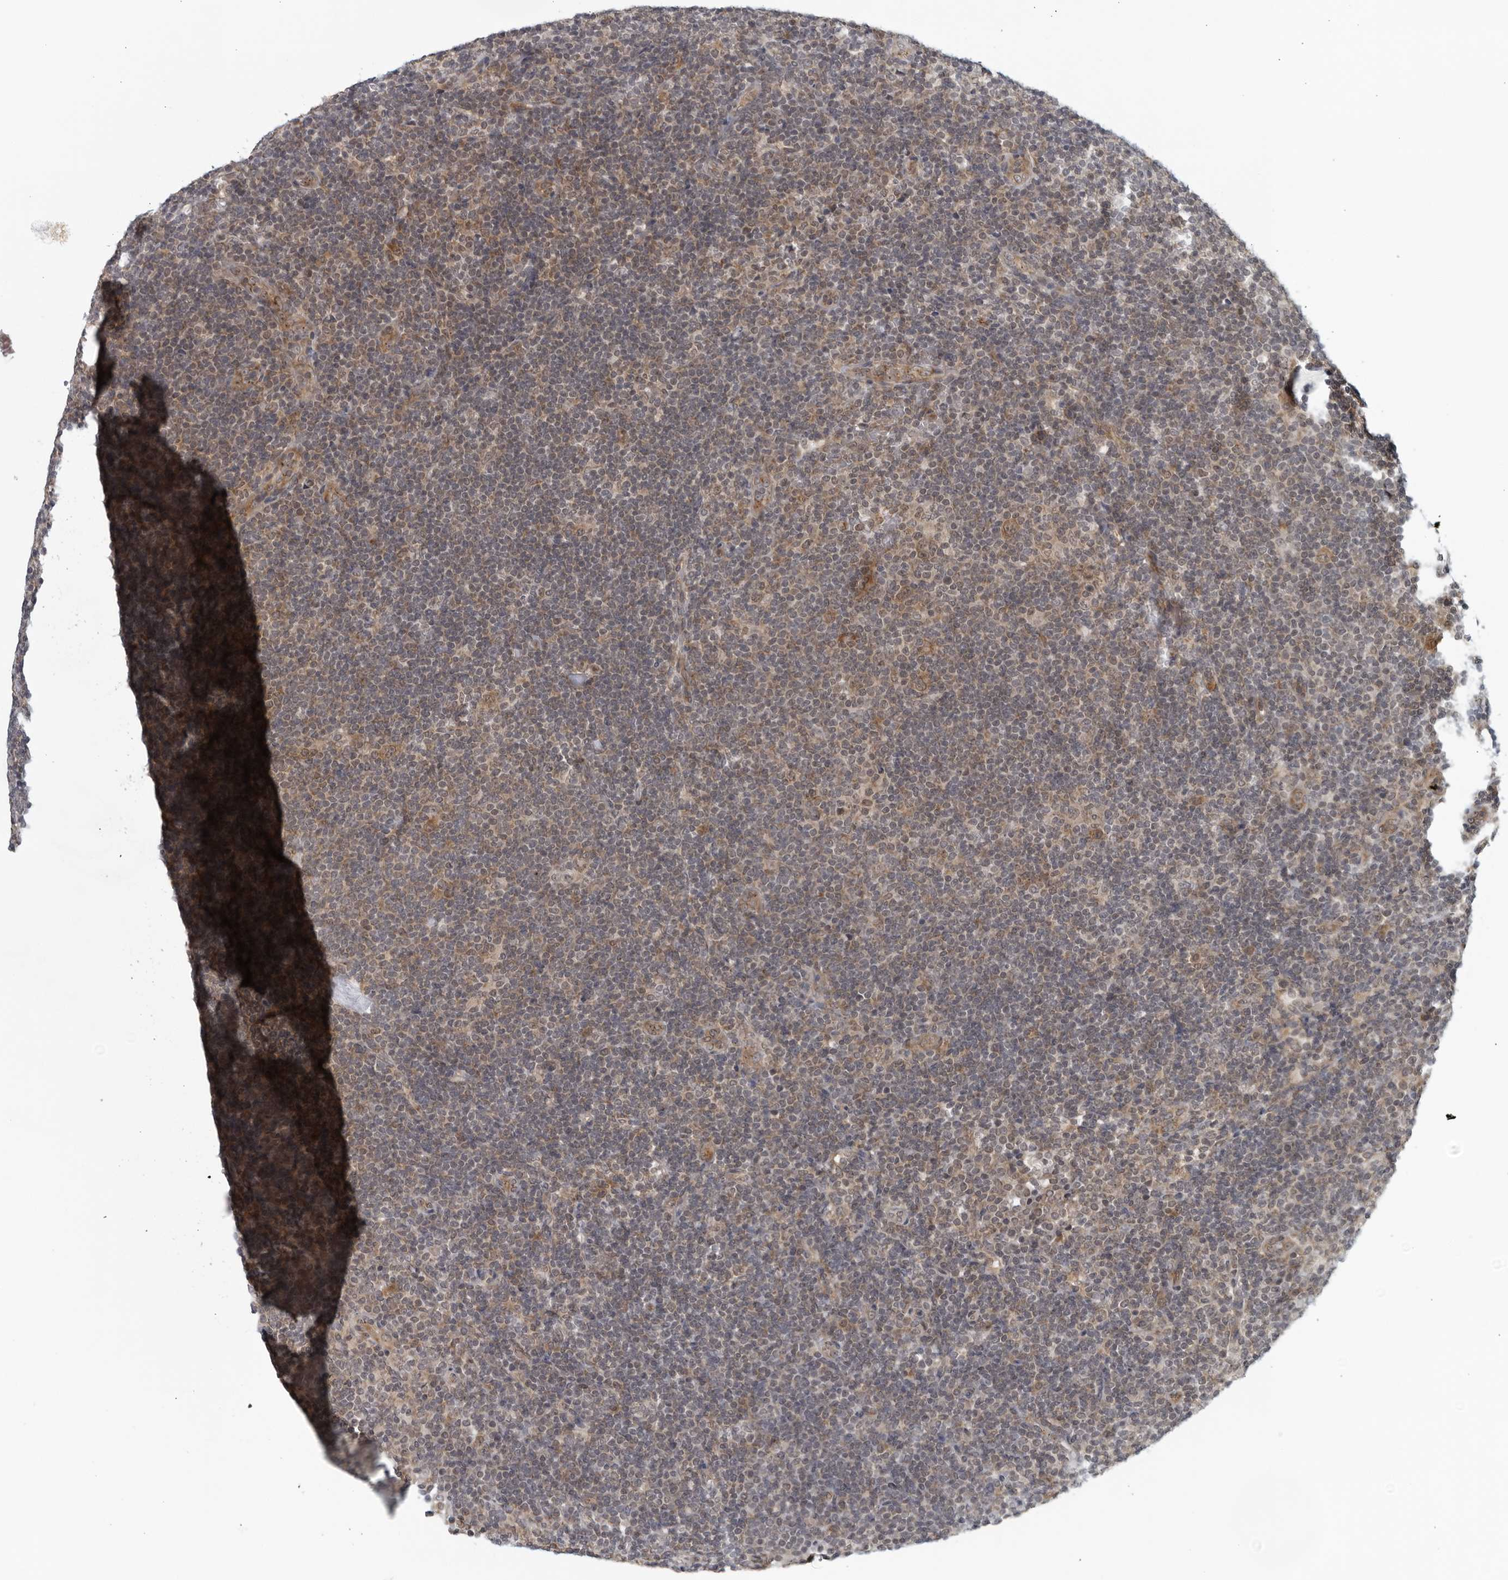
{"staining": {"intensity": "moderate", "quantity": ">75%", "location": "cytoplasmic/membranous,nuclear"}, "tissue": "lymphoma", "cell_type": "Tumor cells", "image_type": "cancer", "snomed": [{"axis": "morphology", "description": "Hodgkin's disease, NOS"}, {"axis": "topography", "description": "Lymph node"}], "caption": "Lymphoma was stained to show a protein in brown. There is medium levels of moderate cytoplasmic/membranous and nuclear staining in approximately >75% of tumor cells.", "gene": "RC3H1", "patient": {"sex": "female", "age": 57}}